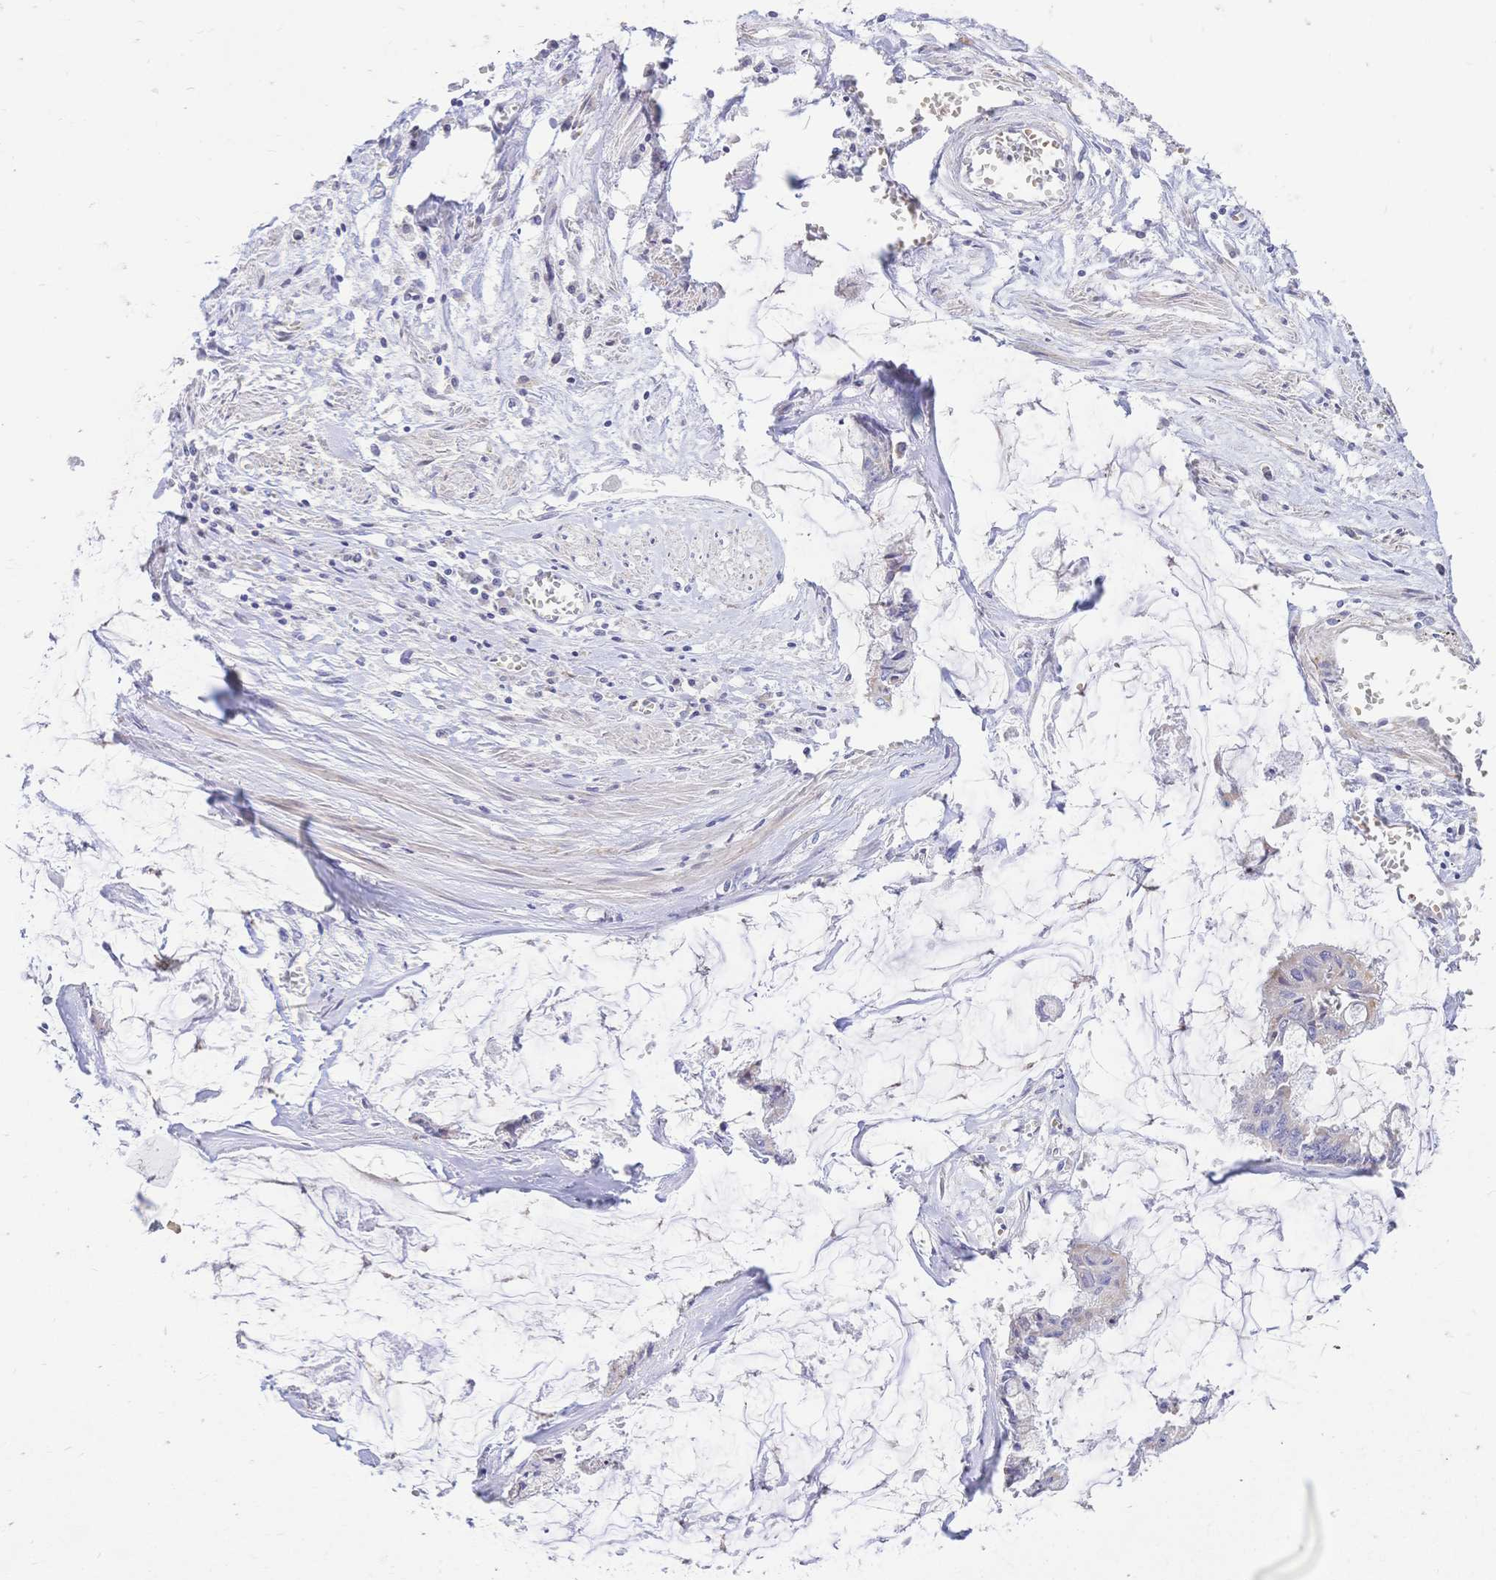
{"staining": {"intensity": "negative", "quantity": "none", "location": "none"}, "tissue": "ovarian cancer", "cell_type": "Tumor cells", "image_type": "cancer", "snomed": [{"axis": "morphology", "description": "Cystadenocarcinoma, mucinous, NOS"}, {"axis": "topography", "description": "Ovary"}], "caption": "Tumor cells are negative for protein expression in human mucinous cystadenocarcinoma (ovarian). (Brightfield microscopy of DAB (3,3'-diaminobenzidine) immunohistochemistry at high magnification).", "gene": "CLEC18B", "patient": {"sex": "female", "age": 90}}